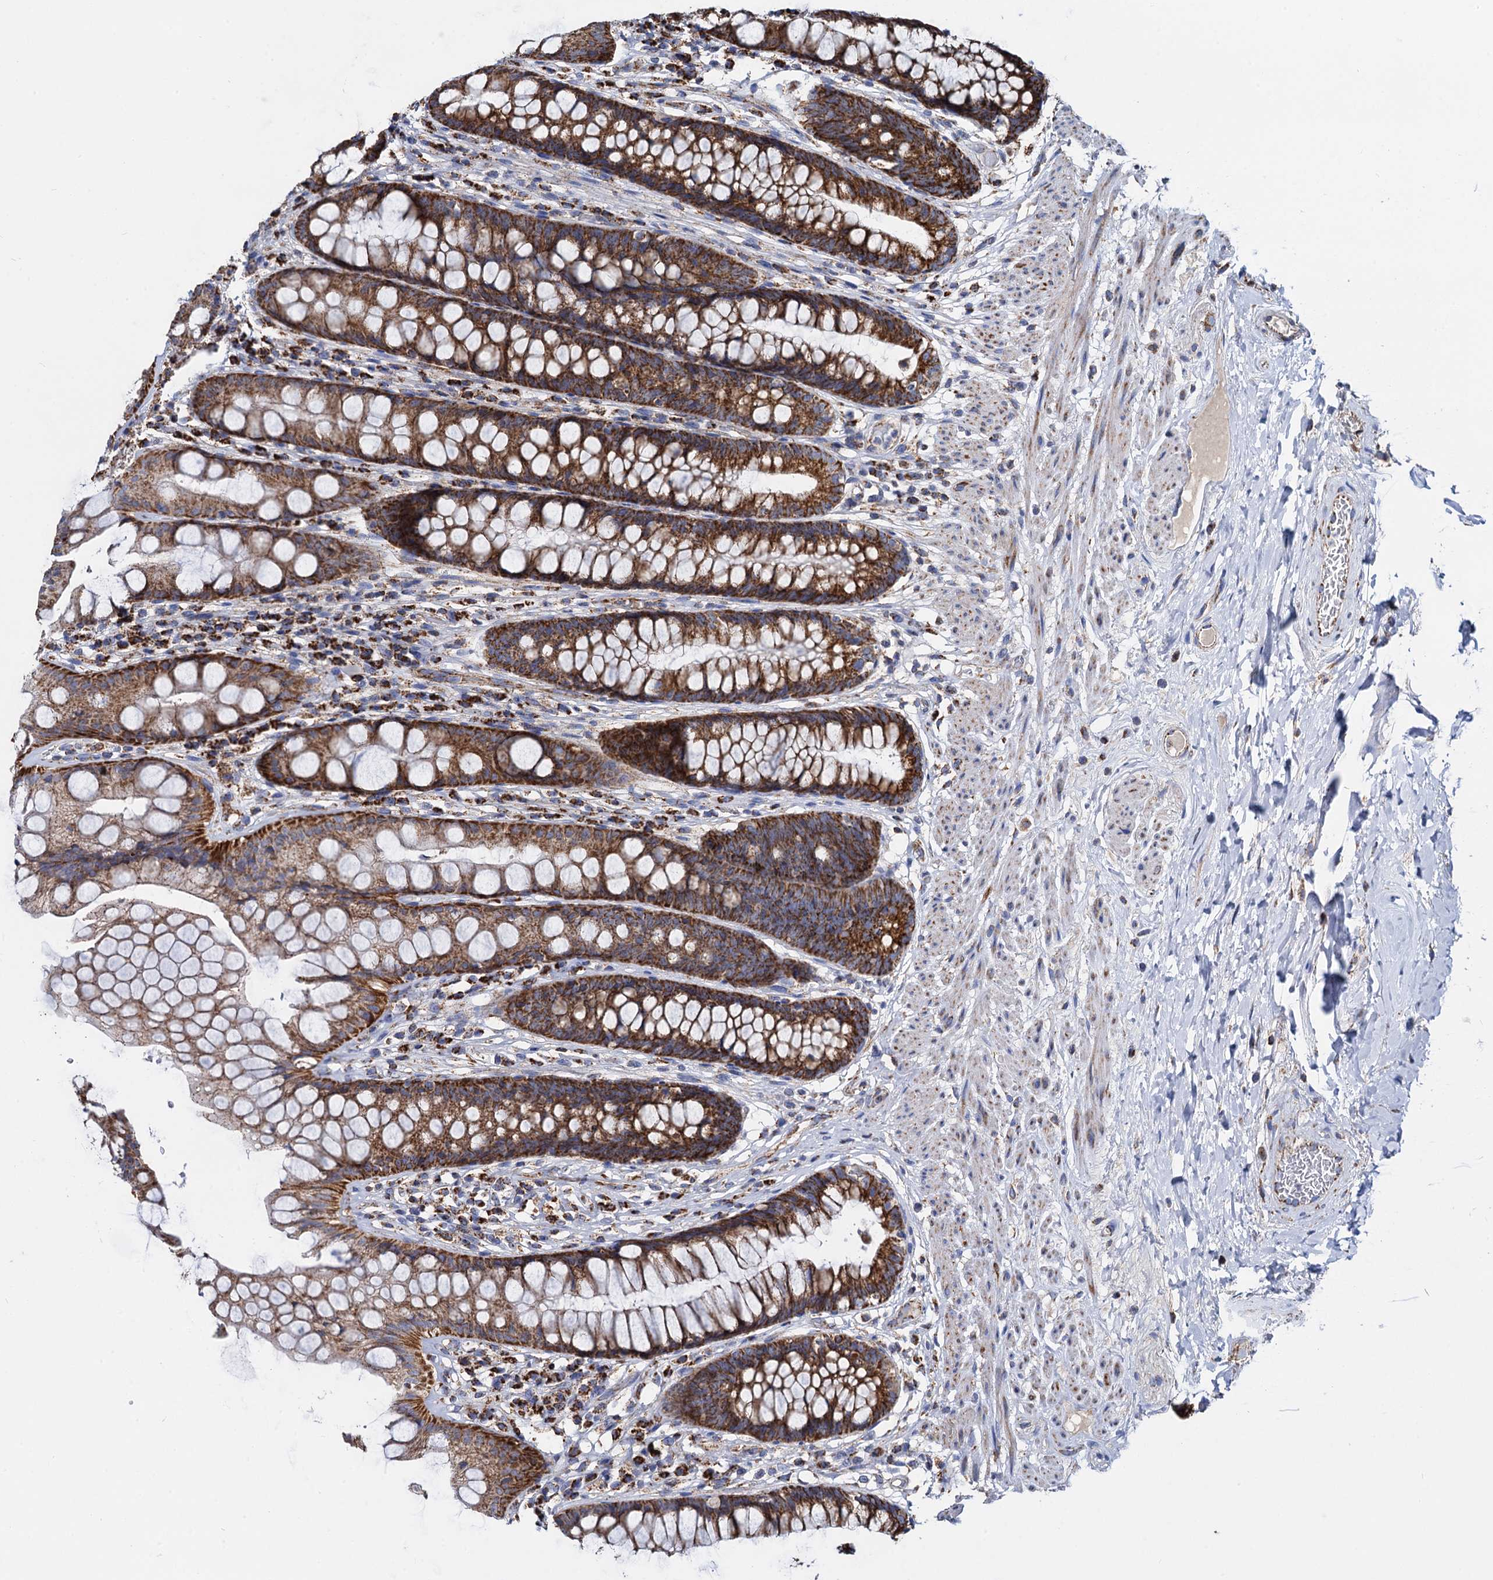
{"staining": {"intensity": "moderate", "quantity": ">75%", "location": "cytoplasmic/membranous"}, "tissue": "rectum", "cell_type": "Glandular cells", "image_type": "normal", "snomed": [{"axis": "morphology", "description": "Normal tissue, NOS"}, {"axis": "topography", "description": "Rectum"}], "caption": "The photomicrograph exhibits staining of normal rectum, revealing moderate cytoplasmic/membranous protein positivity (brown color) within glandular cells. The protein of interest is stained brown, and the nuclei are stained in blue (DAB IHC with brightfield microscopy, high magnification).", "gene": "TIMM10", "patient": {"sex": "male", "age": 74}}